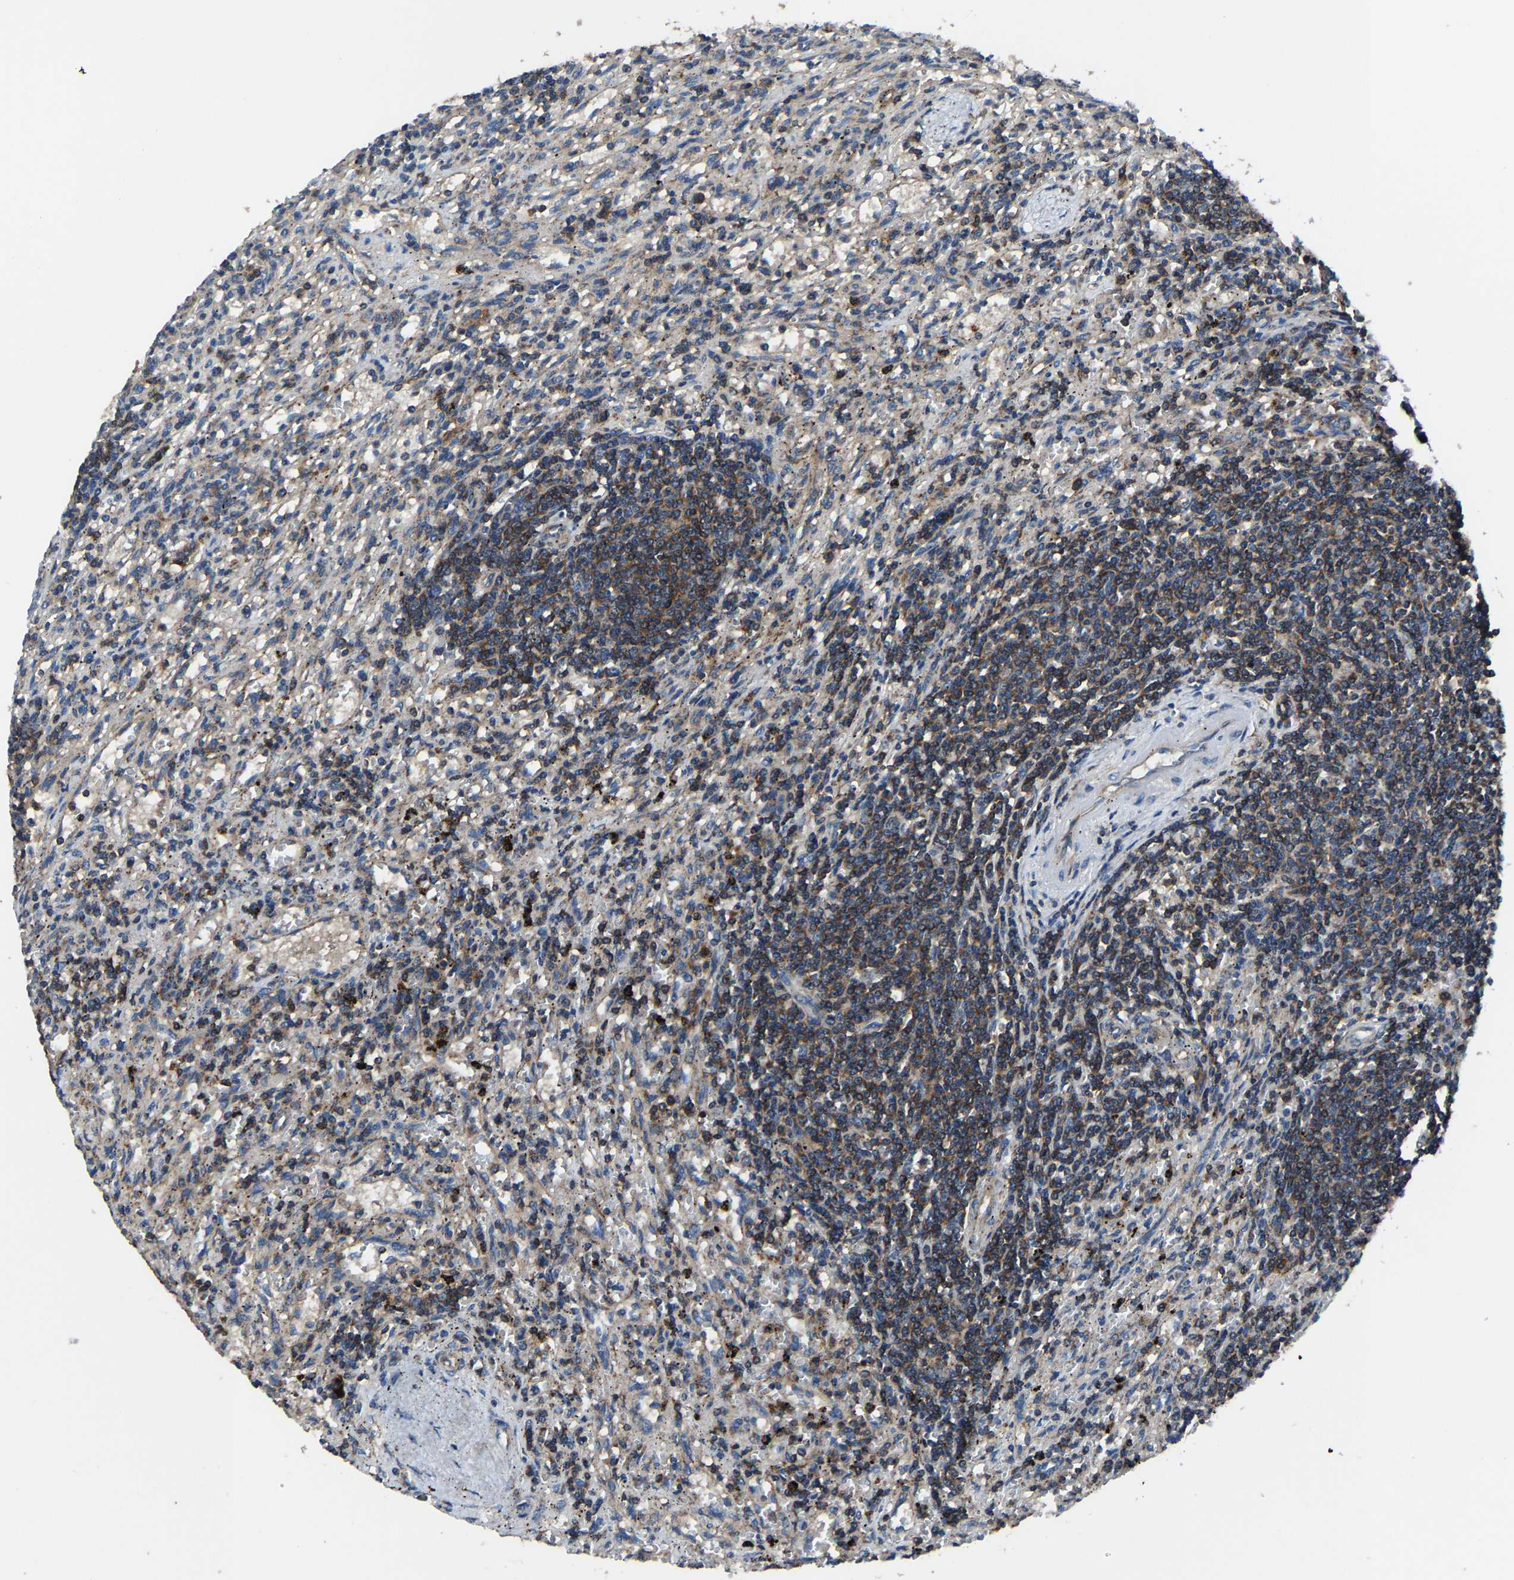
{"staining": {"intensity": "moderate", "quantity": ">75%", "location": "cytoplasmic/membranous"}, "tissue": "lymphoma", "cell_type": "Tumor cells", "image_type": "cancer", "snomed": [{"axis": "morphology", "description": "Malignant lymphoma, non-Hodgkin's type, Low grade"}, {"axis": "topography", "description": "Spleen"}], "caption": "Protein expression analysis of malignant lymphoma, non-Hodgkin's type (low-grade) shows moderate cytoplasmic/membranous staining in approximately >75% of tumor cells. The staining was performed using DAB (3,3'-diaminobenzidine) to visualize the protein expression in brown, while the nuclei were stained in blue with hematoxylin (Magnification: 20x).", "gene": "KIAA1958", "patient": {"sex": "male", "age": 76}}